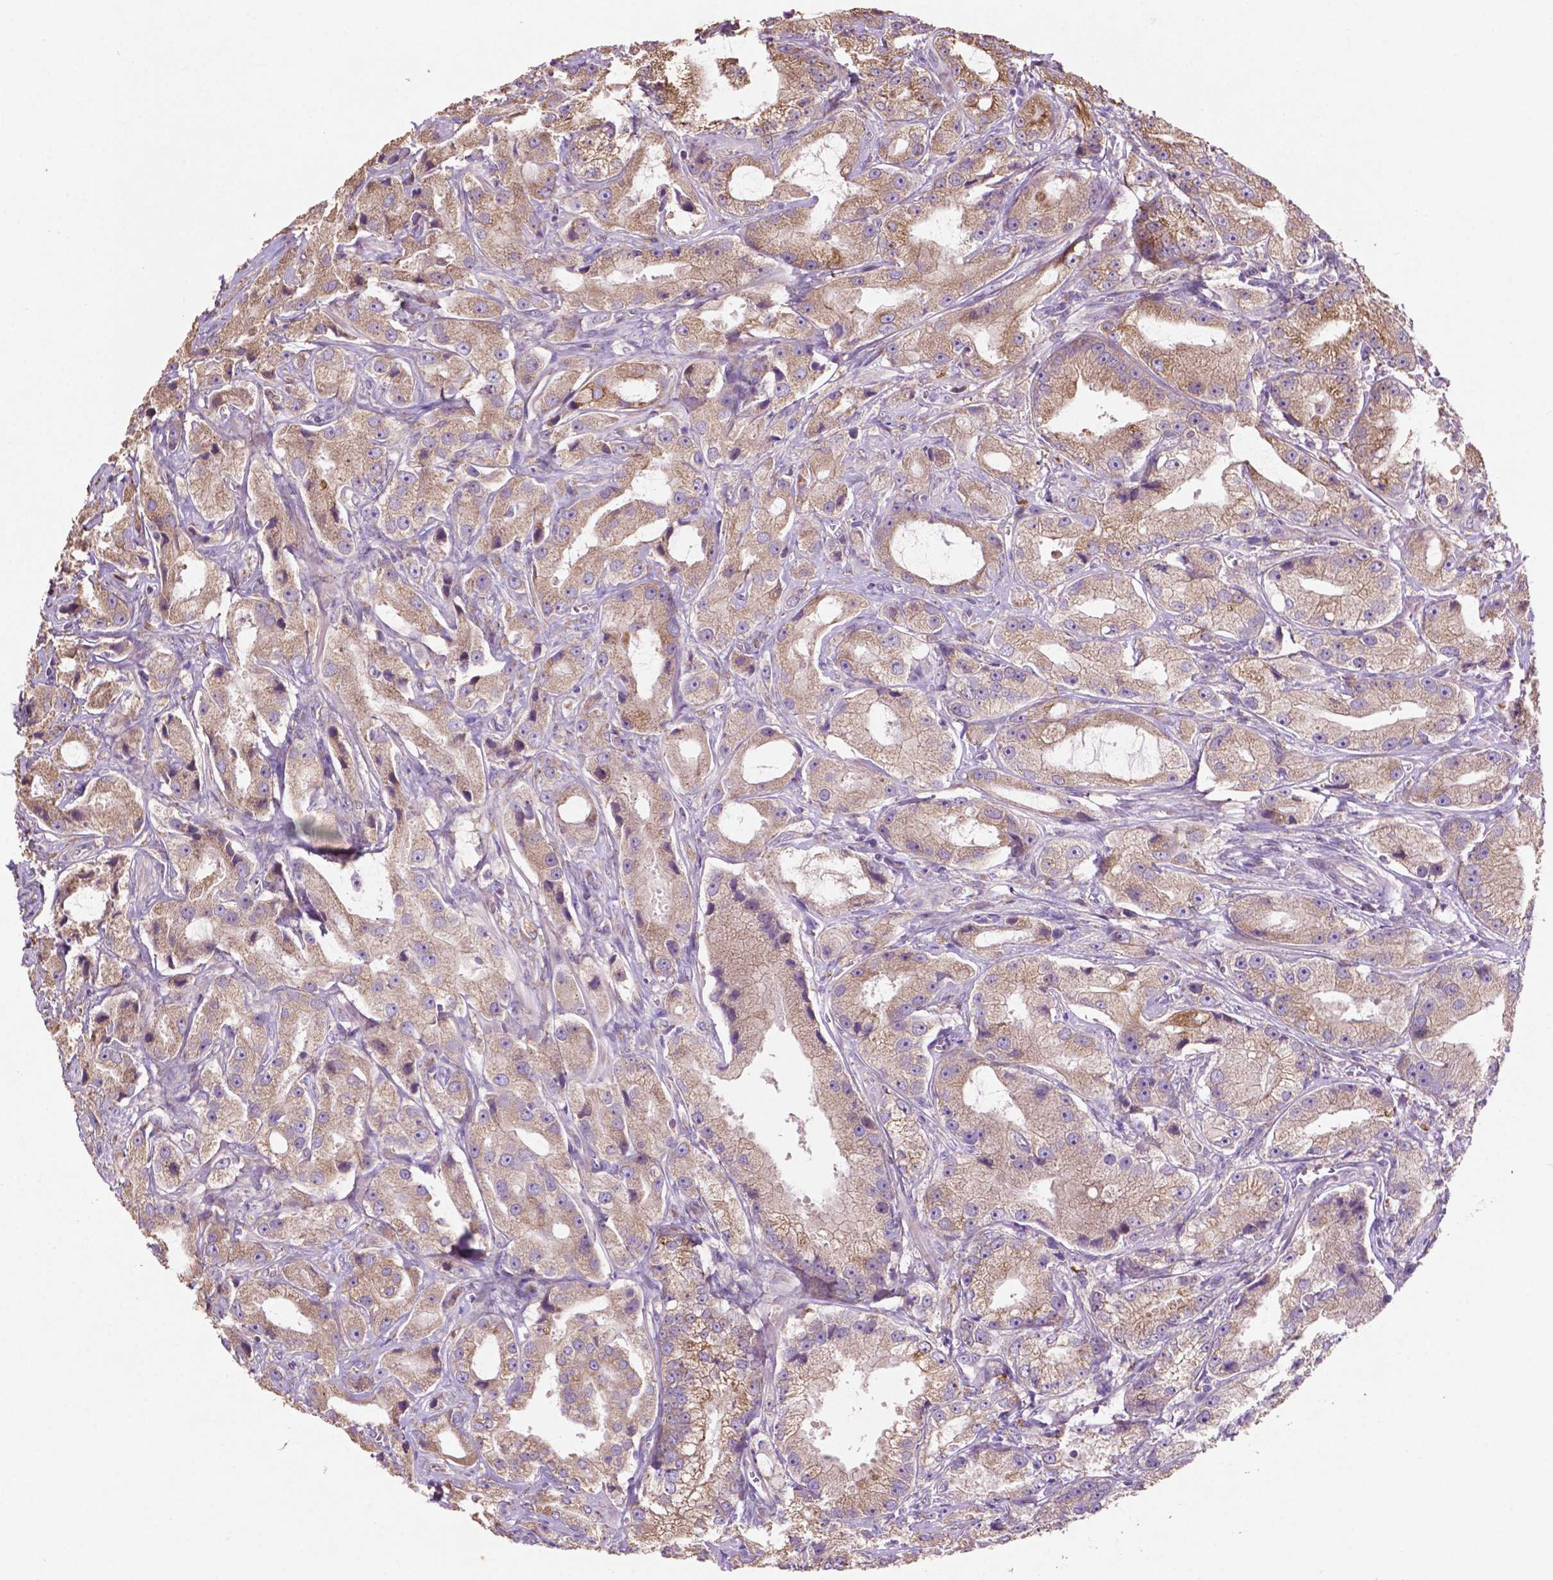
{"staining": {"intensity": "weak", "quantity": "25%-75%", "location": "cytoplasmic/membranous"}, "tissue": "prostate cancer", "cell_type": "Tumor cells", "image_type": "cancer", "snomed": [{"axis": "morphology", "description": "Adenocarcinoma, High grade"}, {"axis": "topography", "description": "Prostate"}], "caption": "About 25%-75% of tumor cells in human prostate cancer demonstrate weak cytoplasmic/membranous protein positivity as visualized by brown immunohistochemical staining.", "gene": "MBTPS1", "patient": {"sex": "male", "age": 64}}